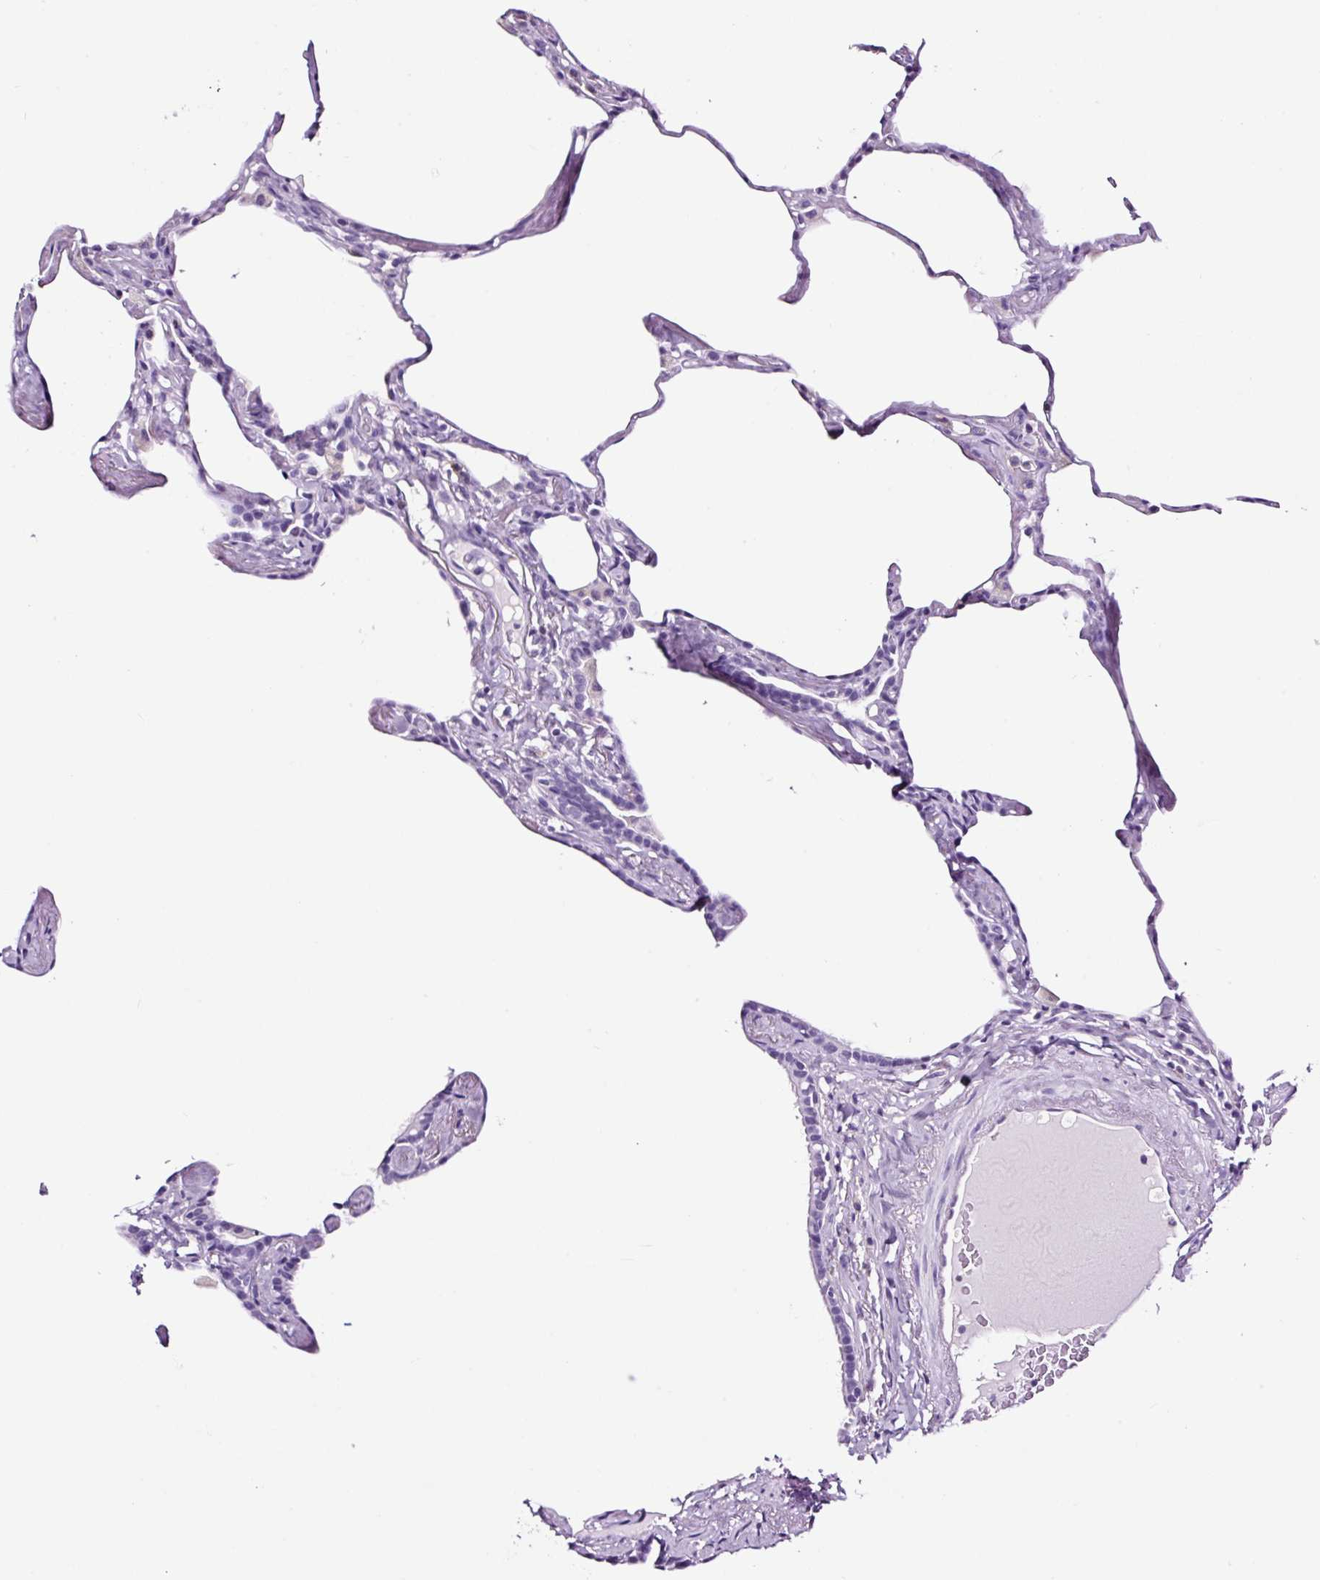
{"staining": {"intensity": "negative", "quantity": "none", "location": "none"}, "tissue": "lung", "cell_type": "Alveolar cells", "image_type": "normal", "snomed": [{"axis": "morphology", "description": "Normal tissue, NOS"}, {"axis": "topography", "description": "Lung"}], "caption": "Lung stained for a protein using immunohistochemistry demonstrates no staining alveolar cells.", "gene": "TAFA3", "patient": {"sex": "male", "age": 65}}